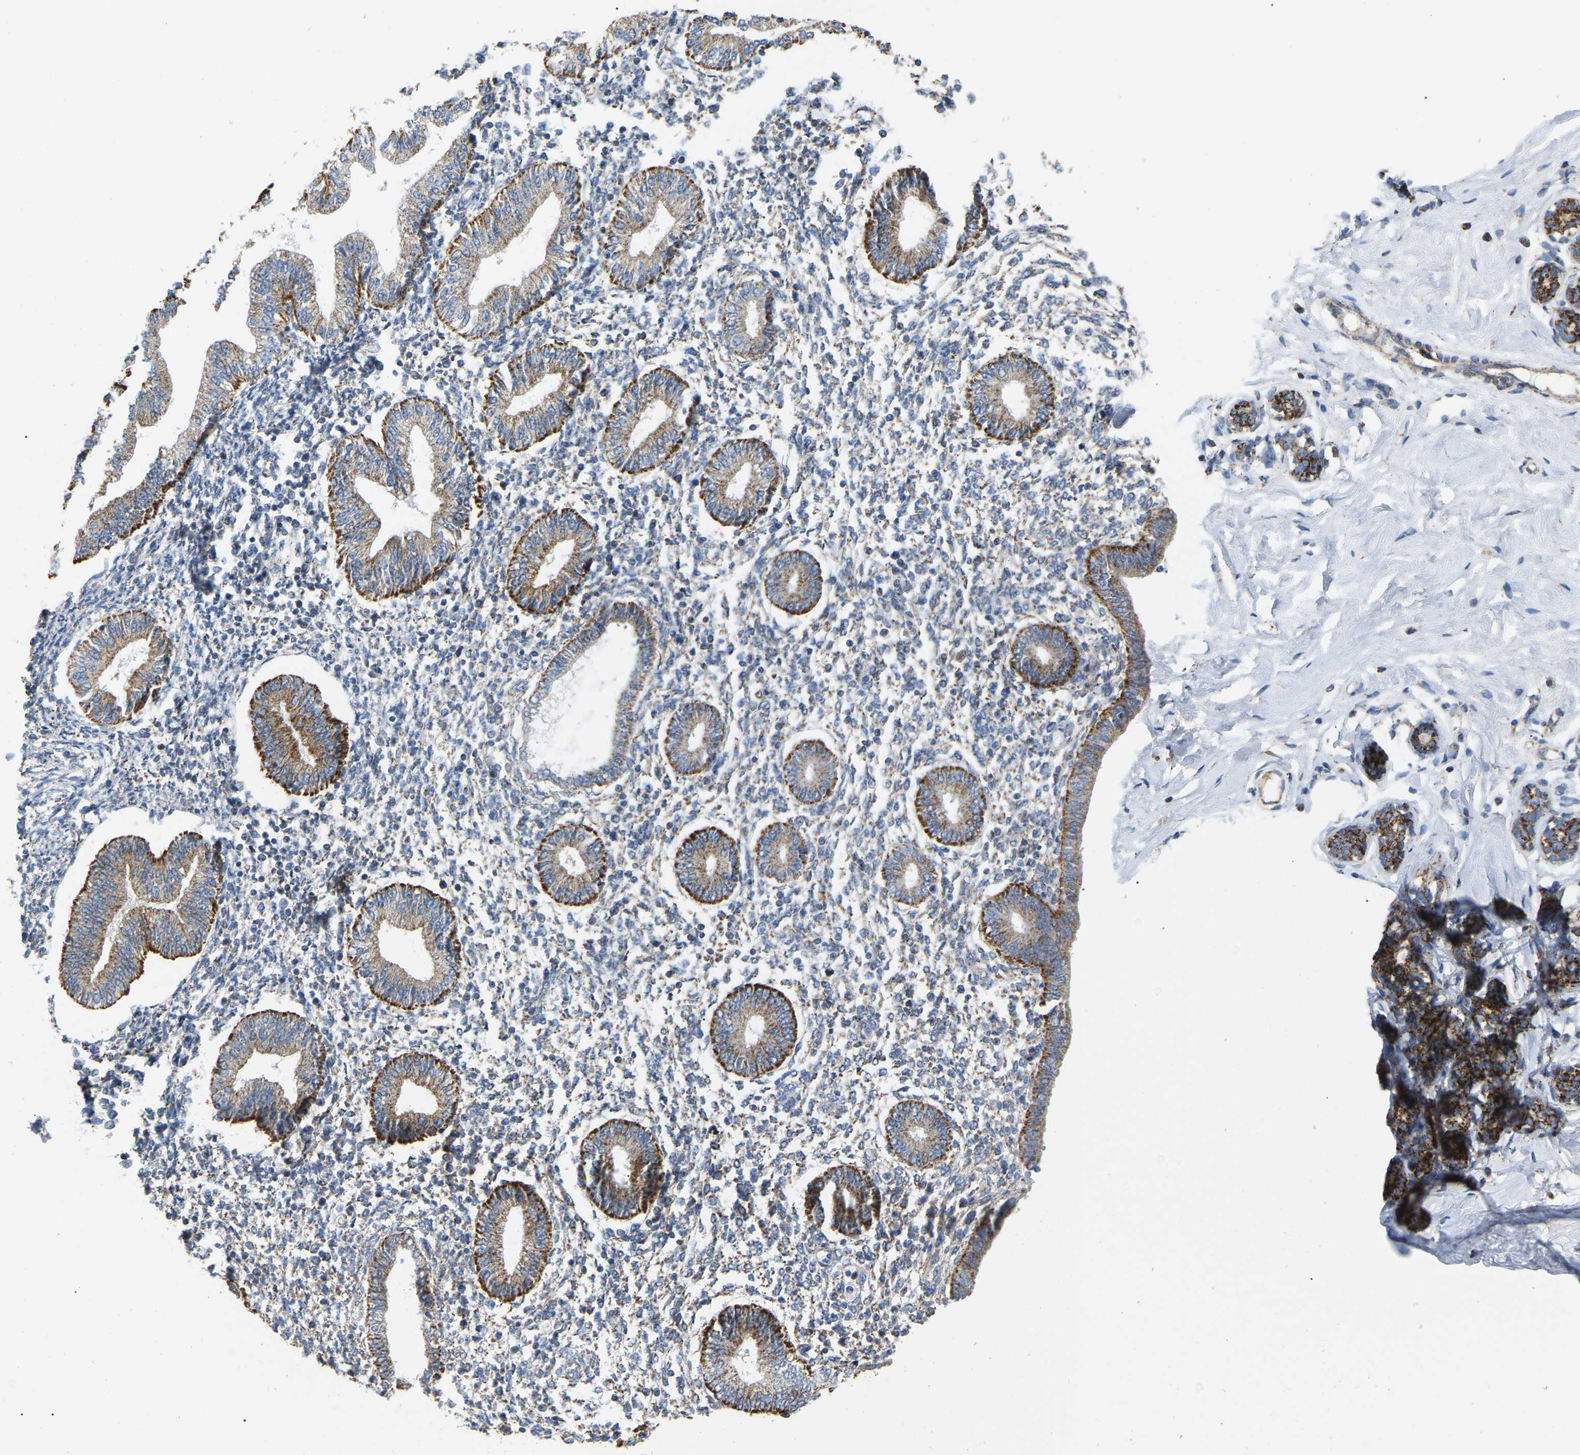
{"staining": {"intensity": "weak", "quantity": ">75%", "location": "cytoplasmic/membranous"}, "tissue": "endometrium", "cell_type": "Cells in endometrial stroma", "image_type": "normal", "snomed": [{"axis": "morphology", "description": "Normal tissue, NOS"}, {"axis": "topography", "description": "Endometrium"}], "caption": "Immunohistochemical staining of benign endometrium reveals weak cytoplasmic/membranous protein positivity in approximately >75% of cells in endometrial stroma.", "gene": "HIBADH", "patient": {"sex": "female", "age": 50}}